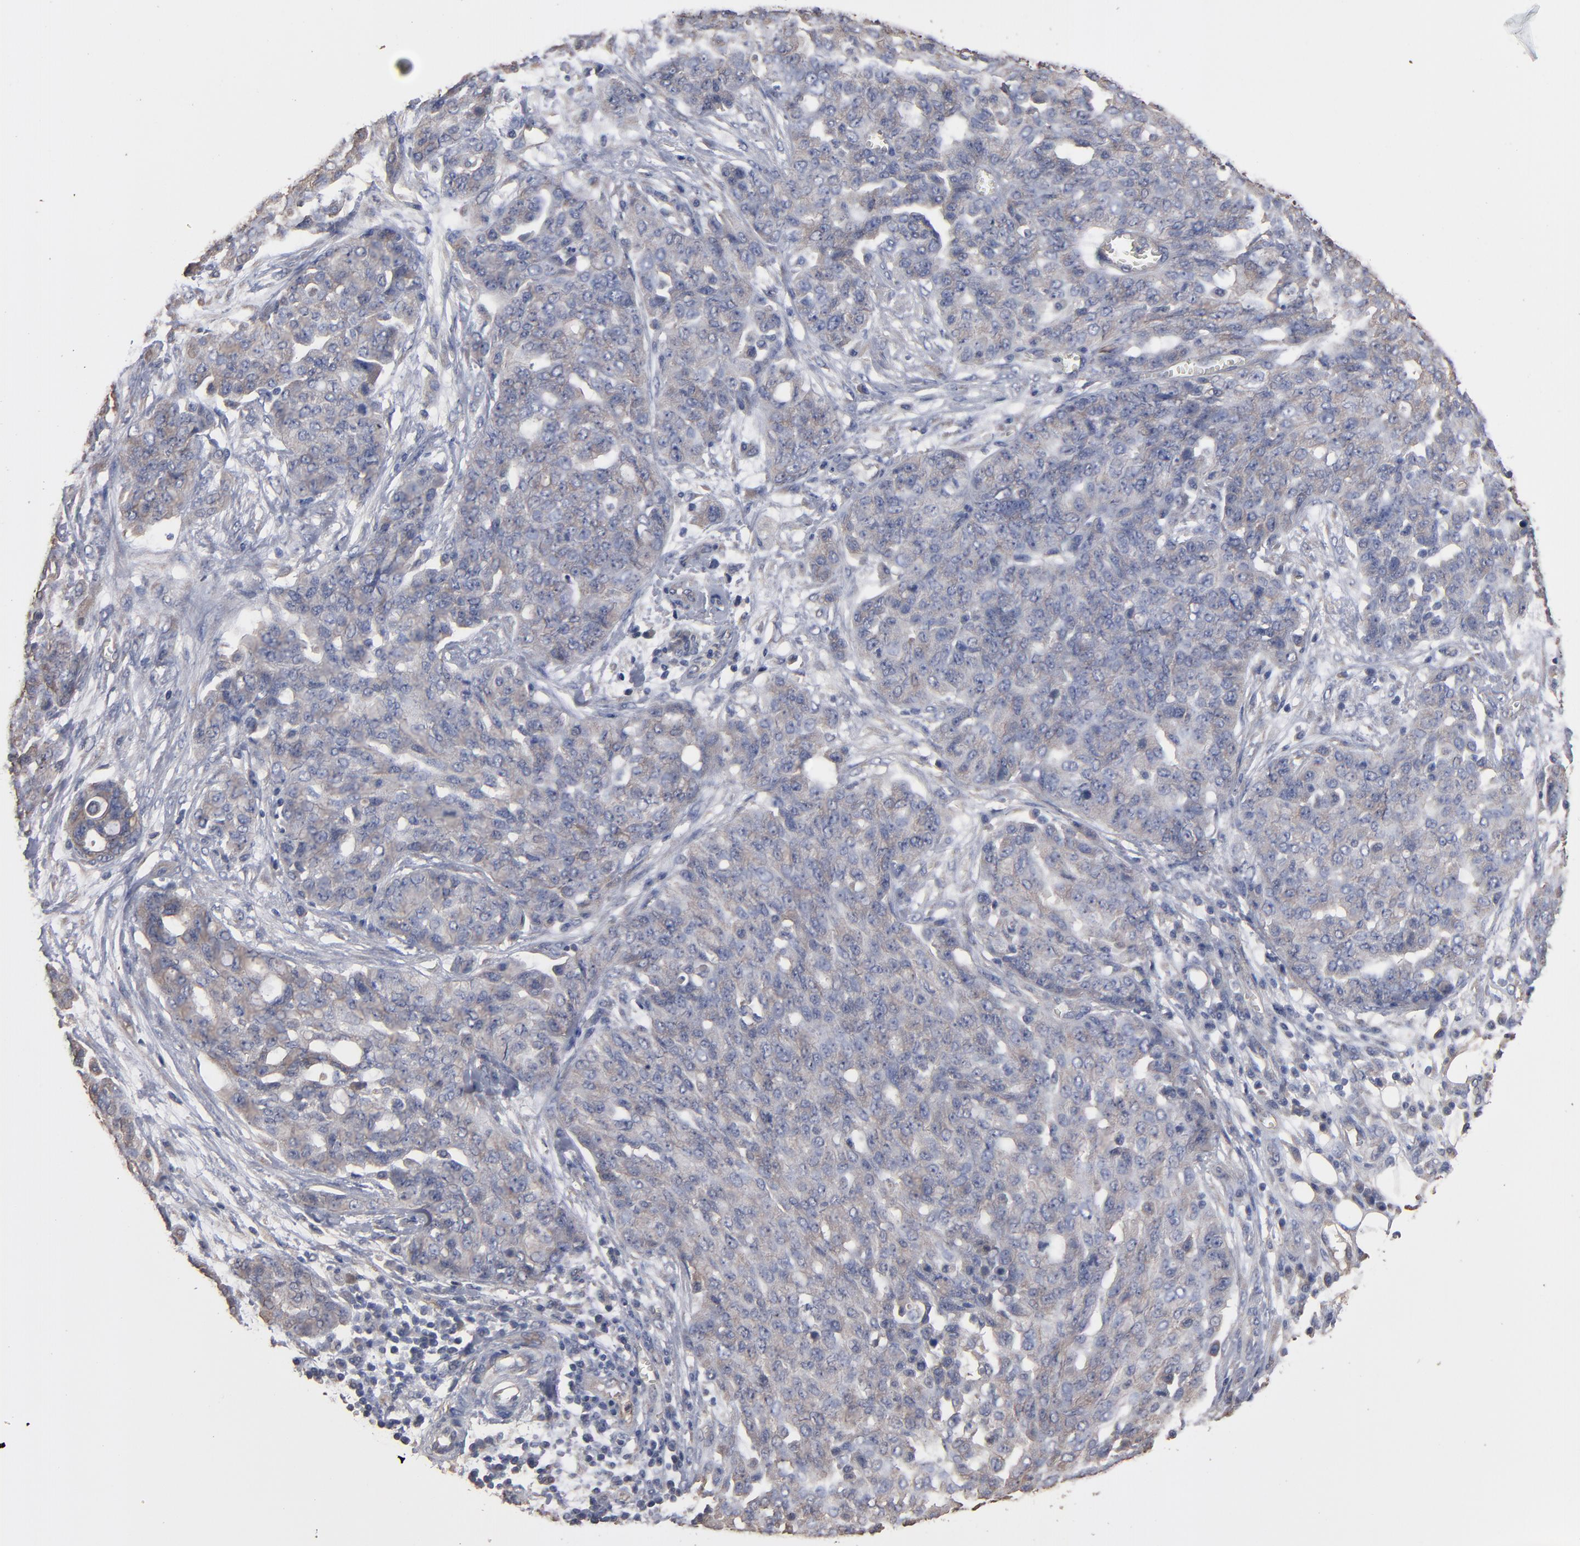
{"staining": {"intensity": "weak", "quantity": "25%-75%", "location": "cytoplasmic/membranous"}, "tissue": "ovarian cancer", "cell_type": "Tumor cells", "image_type": "cancer", "snomed": [{"axis": "morphology", "description": "Cystadenocarcinoma, serous, NOS"}, {"axis": "topography", "description": "Soft tissue"}, {"axis": "topography", "description": "Ovary"}], "caption": "Protein staining reveals weak cytoplasmic/membranous expression in about 25%-75% of tumor cells in ovarian serous cystadenocarcinoma.", "gene": "DMD", "patient": {"sex": "female", "age": 57}}